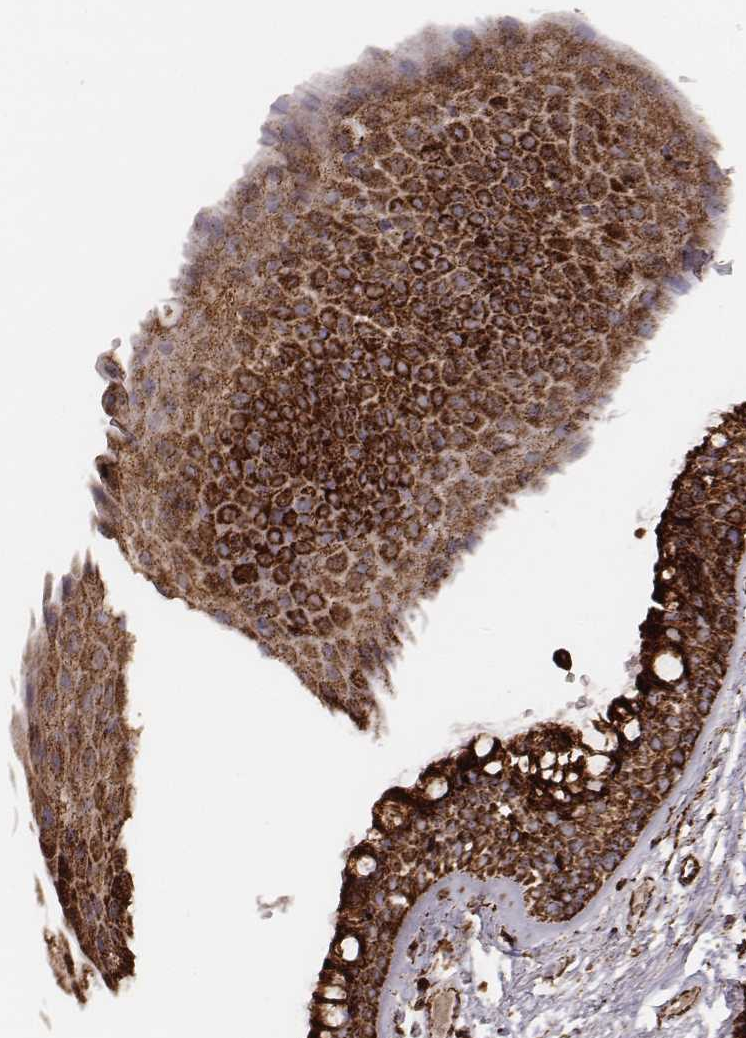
{"staining": {"intensity": "strong", "quantity": ">75%", "location": "cytoplasmic/membranous"}, "tissue": "soft tissue", "cell_type": "Chondrocytes", "image_type": "normal", "snomed": [{"axis": "morphology", "description": "Normal tissue, NOS"}, {"axis": "topography", "description": "Cartilage tissue"}, {"axis": "topography", "description": "Bronchus"}], "caption": "Benign soft tissue exhibits strong cytoplasmic/membranous expression in approximately >75% of chondrocytes.", "gene": "TUFM", "patient": {"sex": "female", "age": 79}}